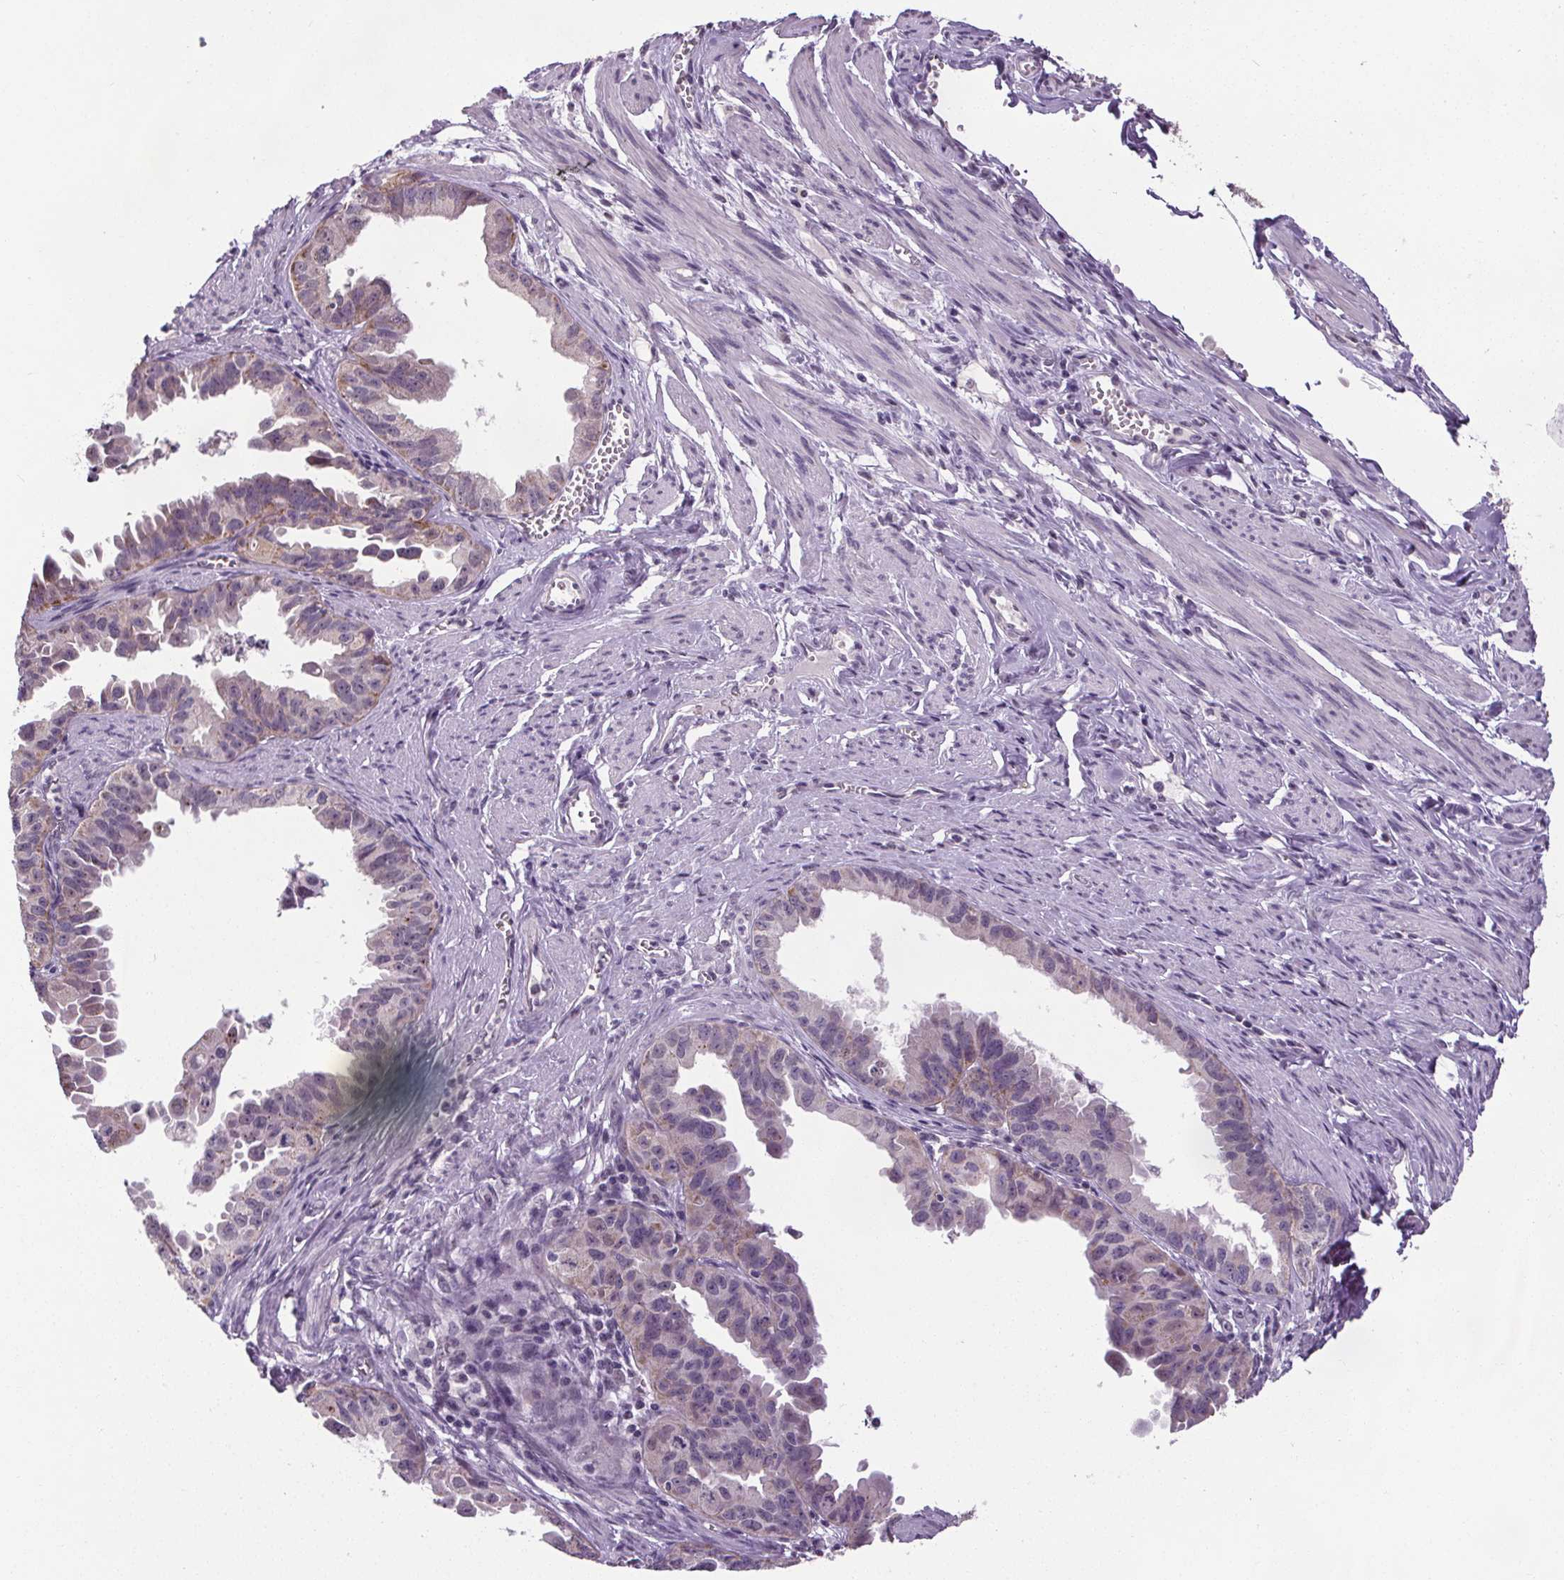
{"staining": {"intensity": "moderate", "quantity": "25%-75%", "location": "cytoplasmic/membranous"}, "tissue": "ovarian cancer", "cell_type": "Tumor cells", "image_type": "cancer", "snomed": [{"axis": "morphology", "description": "Carcinoma, endometroid"}, {"axis": "topography", "description": "Ovary"}], "caption": "A micrograph showing moderate cytoplasmic/membranous staining in about 25%-75% of tumor cells in ovarian cancer, as visualized by brown immunohistochemical staining.", "gene": "SLC2A9", "patient": {"sex": "female", "age": 85}}